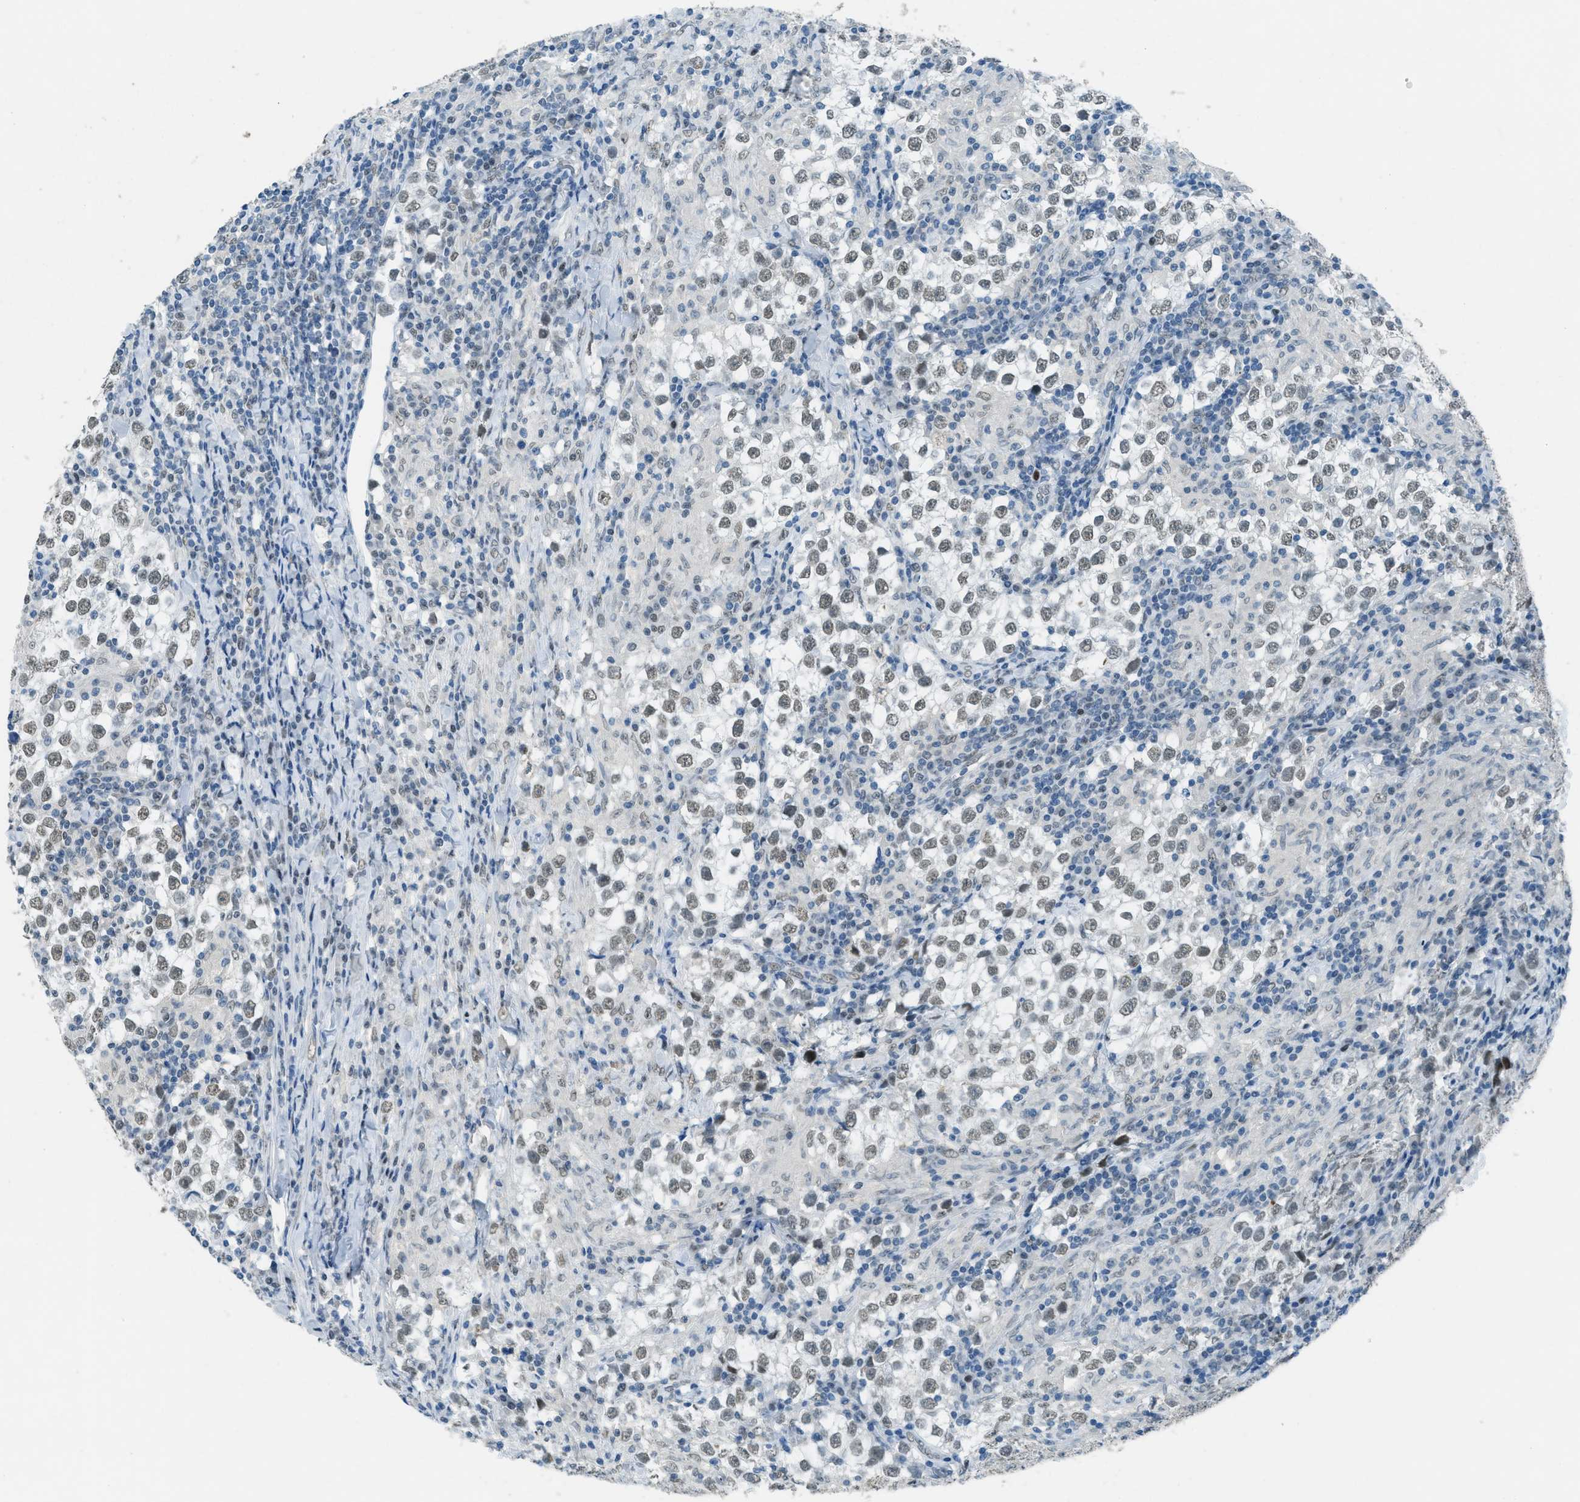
{"staining": {"intensity": "weak", "quantity": ">75%", "location": "nuclear"}, "tissue": "testis cancer", "cell_type": "Tumor cells", "image_type": "cancer", "snomed": [{"axis": "morphology", "description": "Seminoma, NOS"}, {"axis": "morphology", "description": "Carcinoma, Embryonal, NOS"}, {"axis": "topography", "description": "Testis"}], "caption": "Immunohistochemistry (IHC) (DAB (3,3'-diaminobenzidine)) staining of human testis cancer (seminoma) shows weak nuclear protein staining in about >75% of tumor cells.", "gene": "TTC13", "patient": {"sex": "male", "age": 36}}